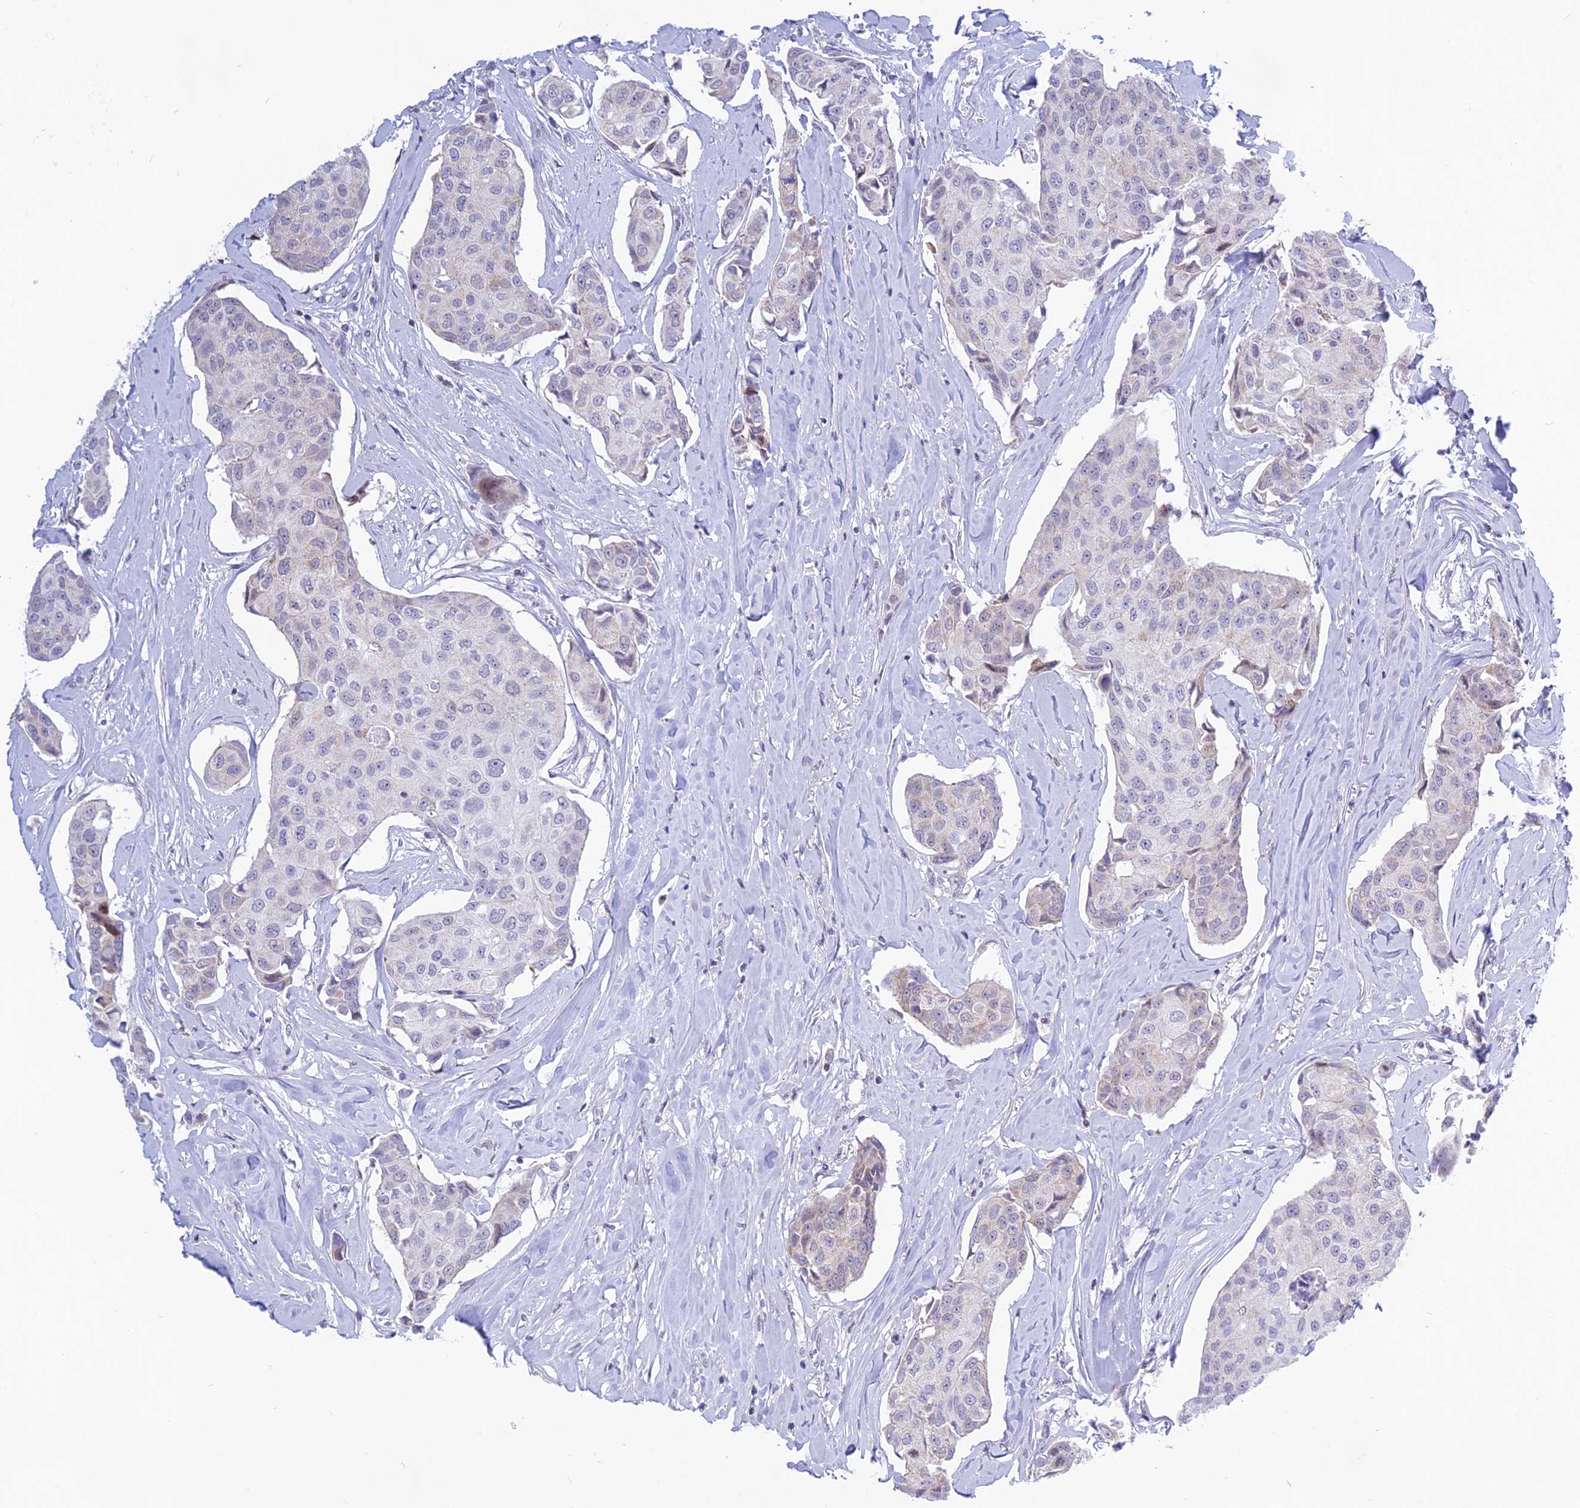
{"staining": {"intensity": "weak", "quantity": "<25%", "location": "cytoplasmic/membranous"}, "tissue": "breast cancer", "cell_type": "Tumor cells", "image_type": "cancer", "snomed": [{"axis": "morphology", "description": "Duct carcinoma"}, {"axis": "topography", "description": "Breast"}], "caption": "A high-resolution photomicrograph shows immunohistochemistry staining of breast cancer (intraductal carcinoma), which shows no significant expression in tumor cells.", "gene": "KRR1", "patient": {"sex": "female", "age": 80}}